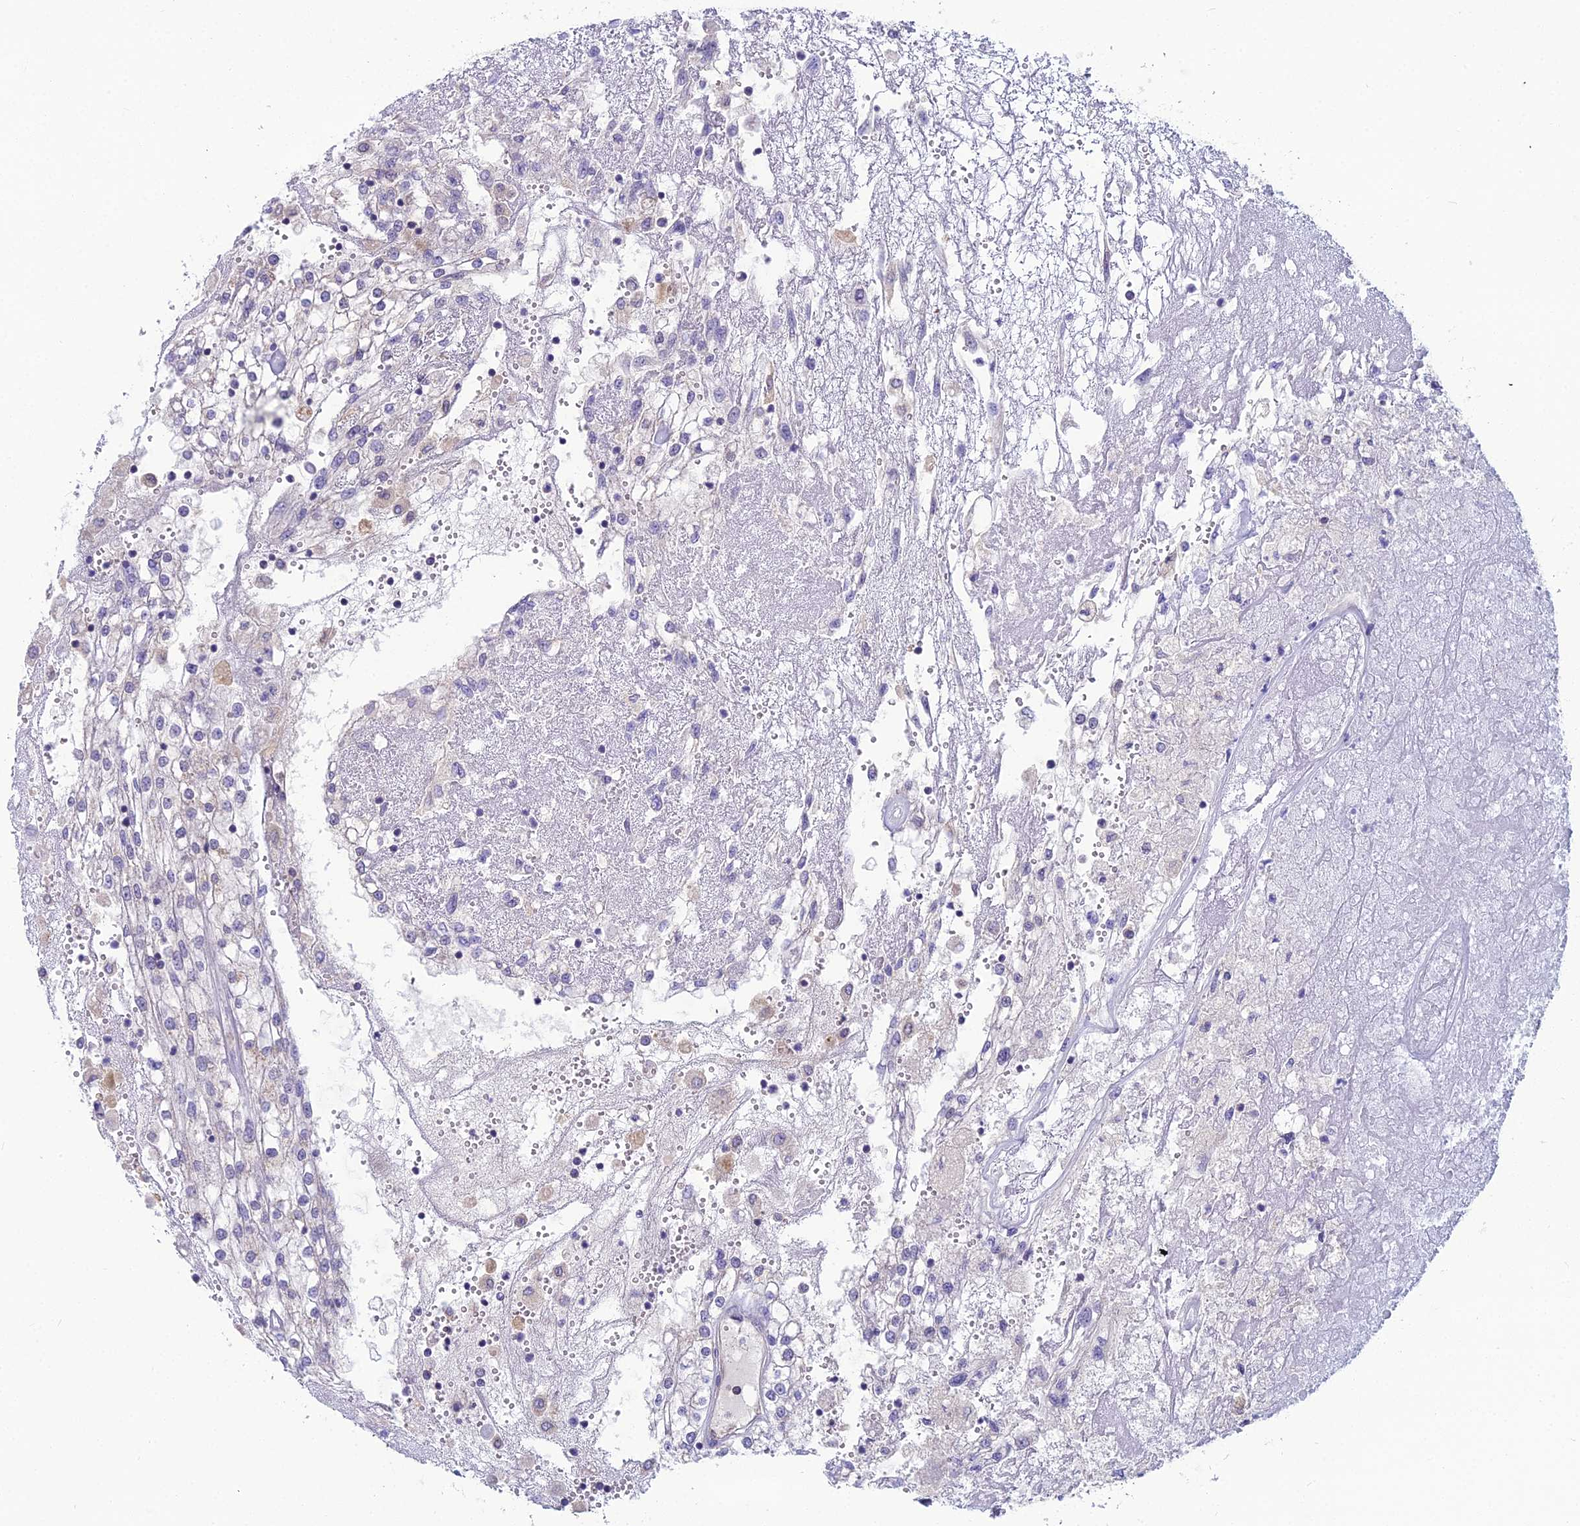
{"staining": {"intensity": "negative", "quantity": "none", "location": "none"}, "tissue": "renal cancer", "cell_type": "Tumor cells", "image_type": "cancer", "snomed": [{"axis": "morphology", "description": "Adenocarcinoma, NOS"}, {"axis": "topography", "description": "Kidney"}], "caption": "Renal cancer (adenocarcinoma) was stained to show a protein in brown. There is no significant staining in tumor cells.", "gene": "MVD", "patient": {"sex": "female", "age": 52}}